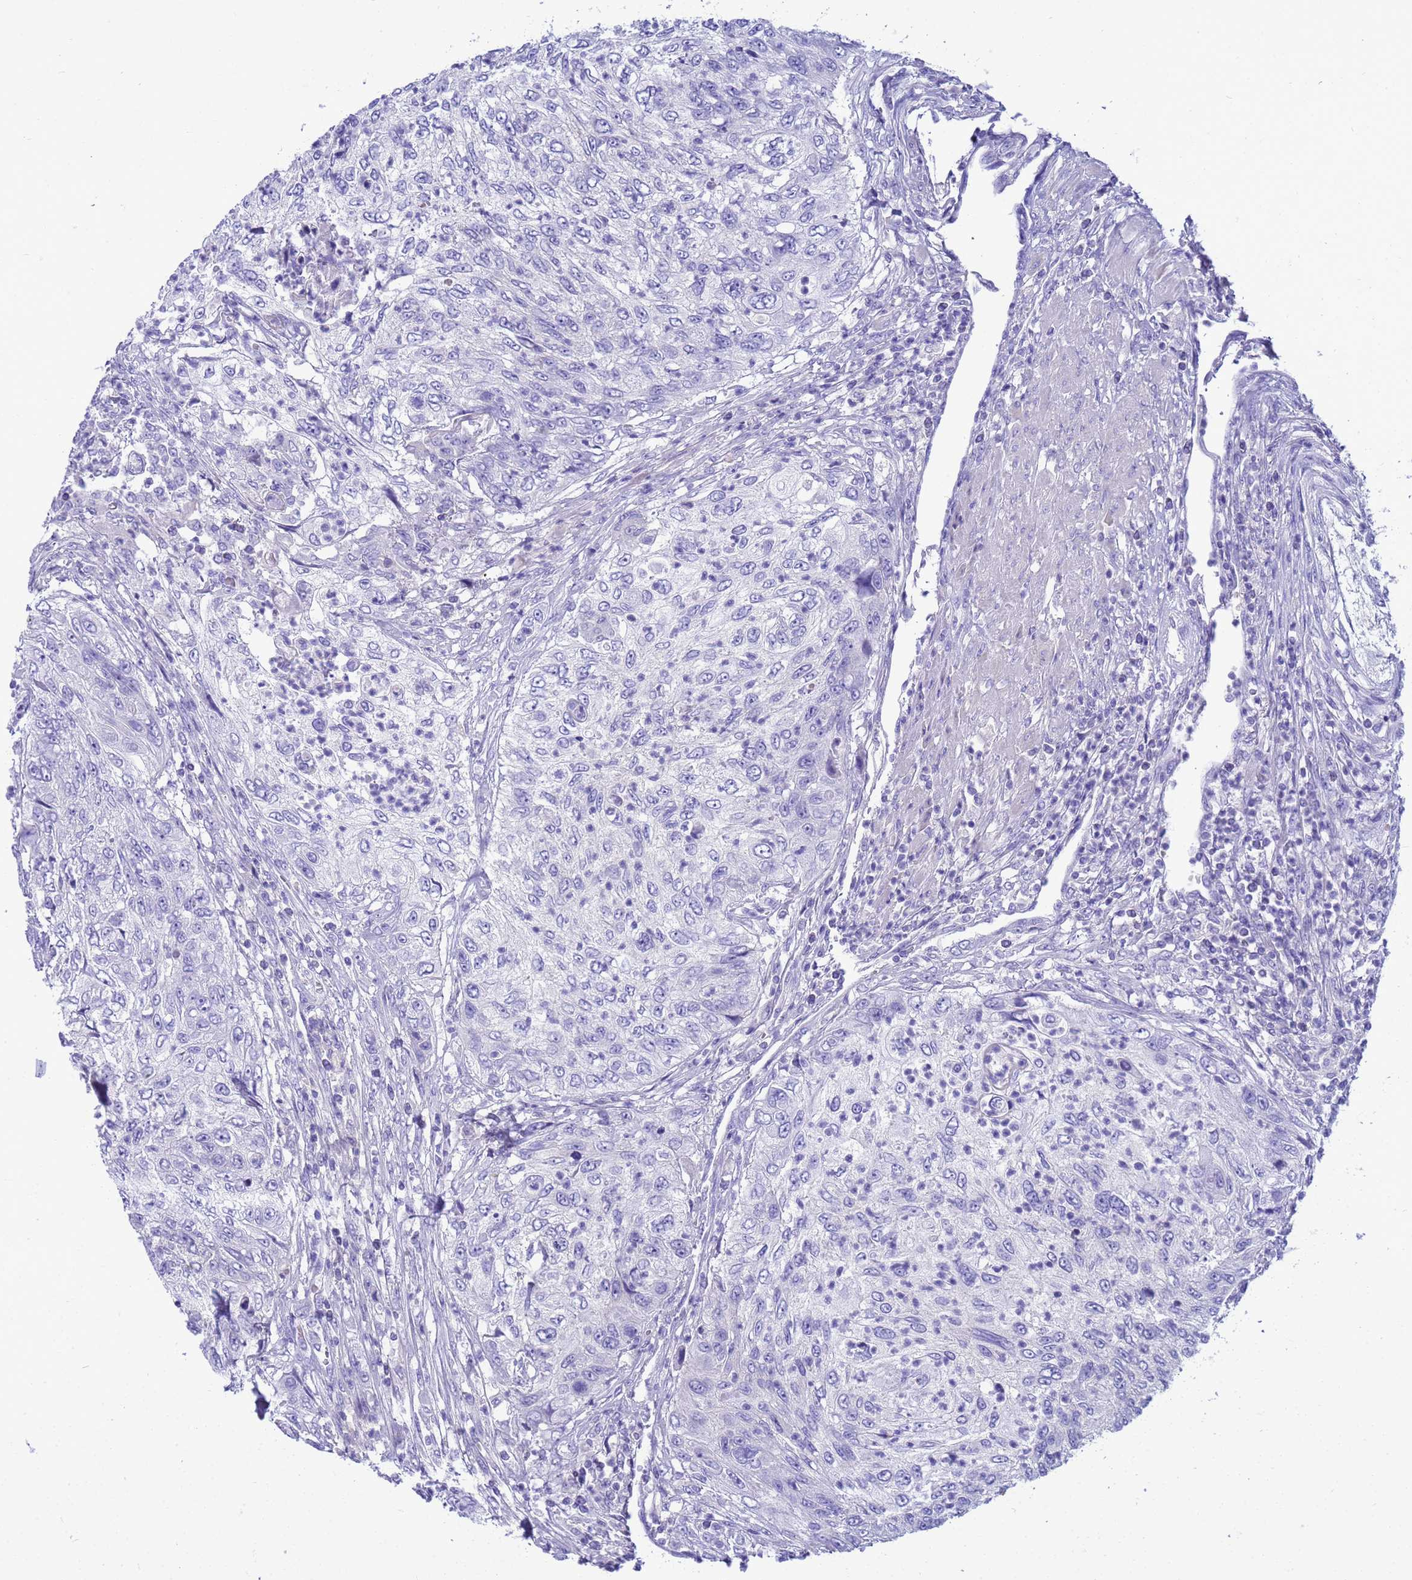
{"staining": {"intensity": "negative", "quantity": "none", "location": "none"}, "tissue": "urothelial cancer", "cell_type": "Tumor cells", "image_type": "cancer", "snomed": [{"axis": "morphology", "description": "Urothelial carcinoma, High grade"}, {"axis": "topography", "description": "Urinary bladder"}], "caption": "IHC of high-grade urothelial carcinoma displays no expression in tumor cells.", "gene": "SYCN", "patient": {"sex": "female", "age": 60}}